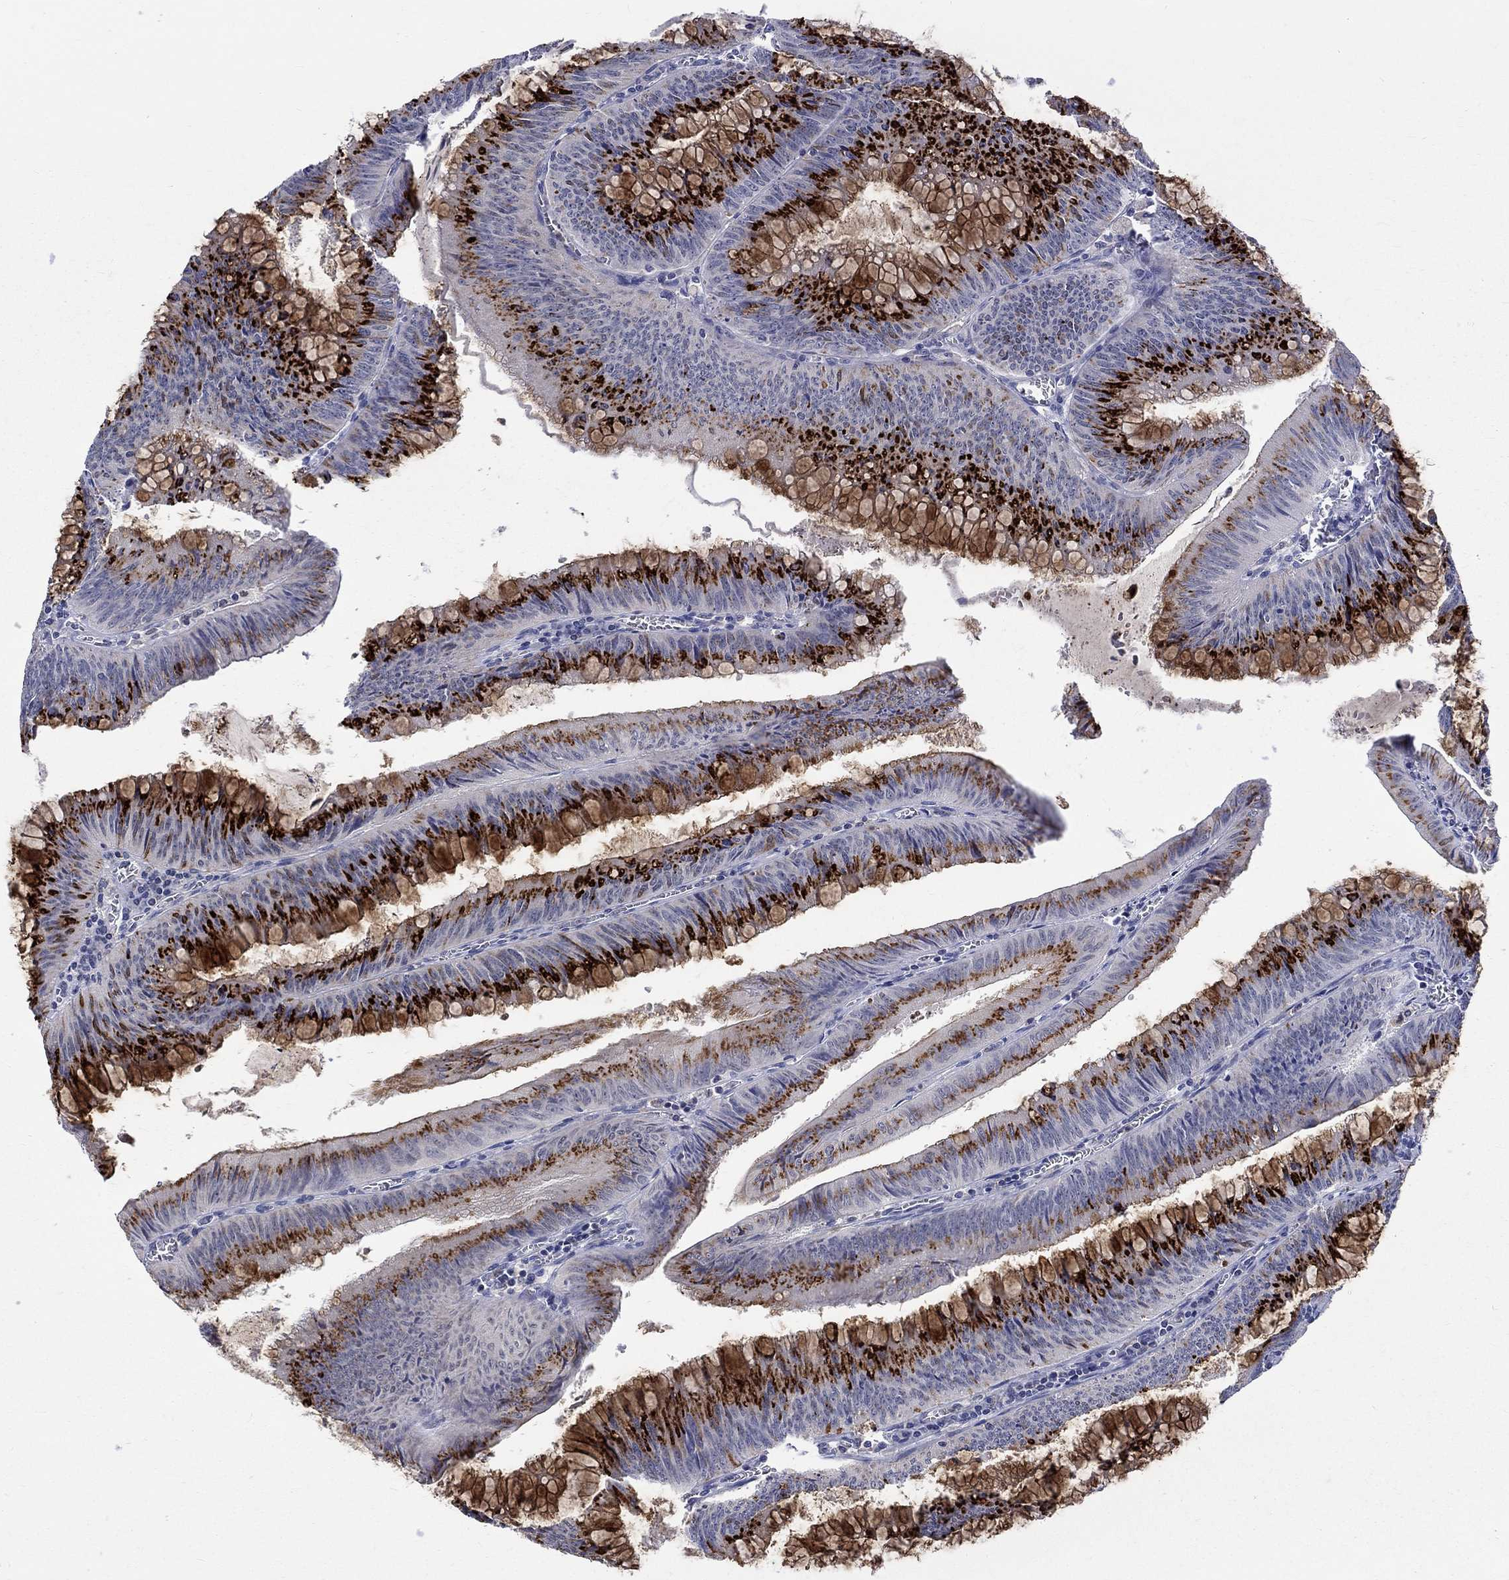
{"staining": {"intensity": "strong", "quantity": "25%-75%", "location": "cytoplasmic/membranous"}, "tissue": "colorectal cancer", "cell_type": "Tumor cells", "image_type": "cancer", "snomed": [{"axis": "morphology", "description": "Adenocarcinoma, NOS"}, {"axis": "topography", "description": "Rectum"}], "caption": "Colorectal adenocarcinoma stained with a brown dye shows strong cytoplasmic/membranous positive expression in about 25%-75% of tumor cells.", "gene": "ST6GALNAC1", "patient": {"sex": "female", "age": 72}}